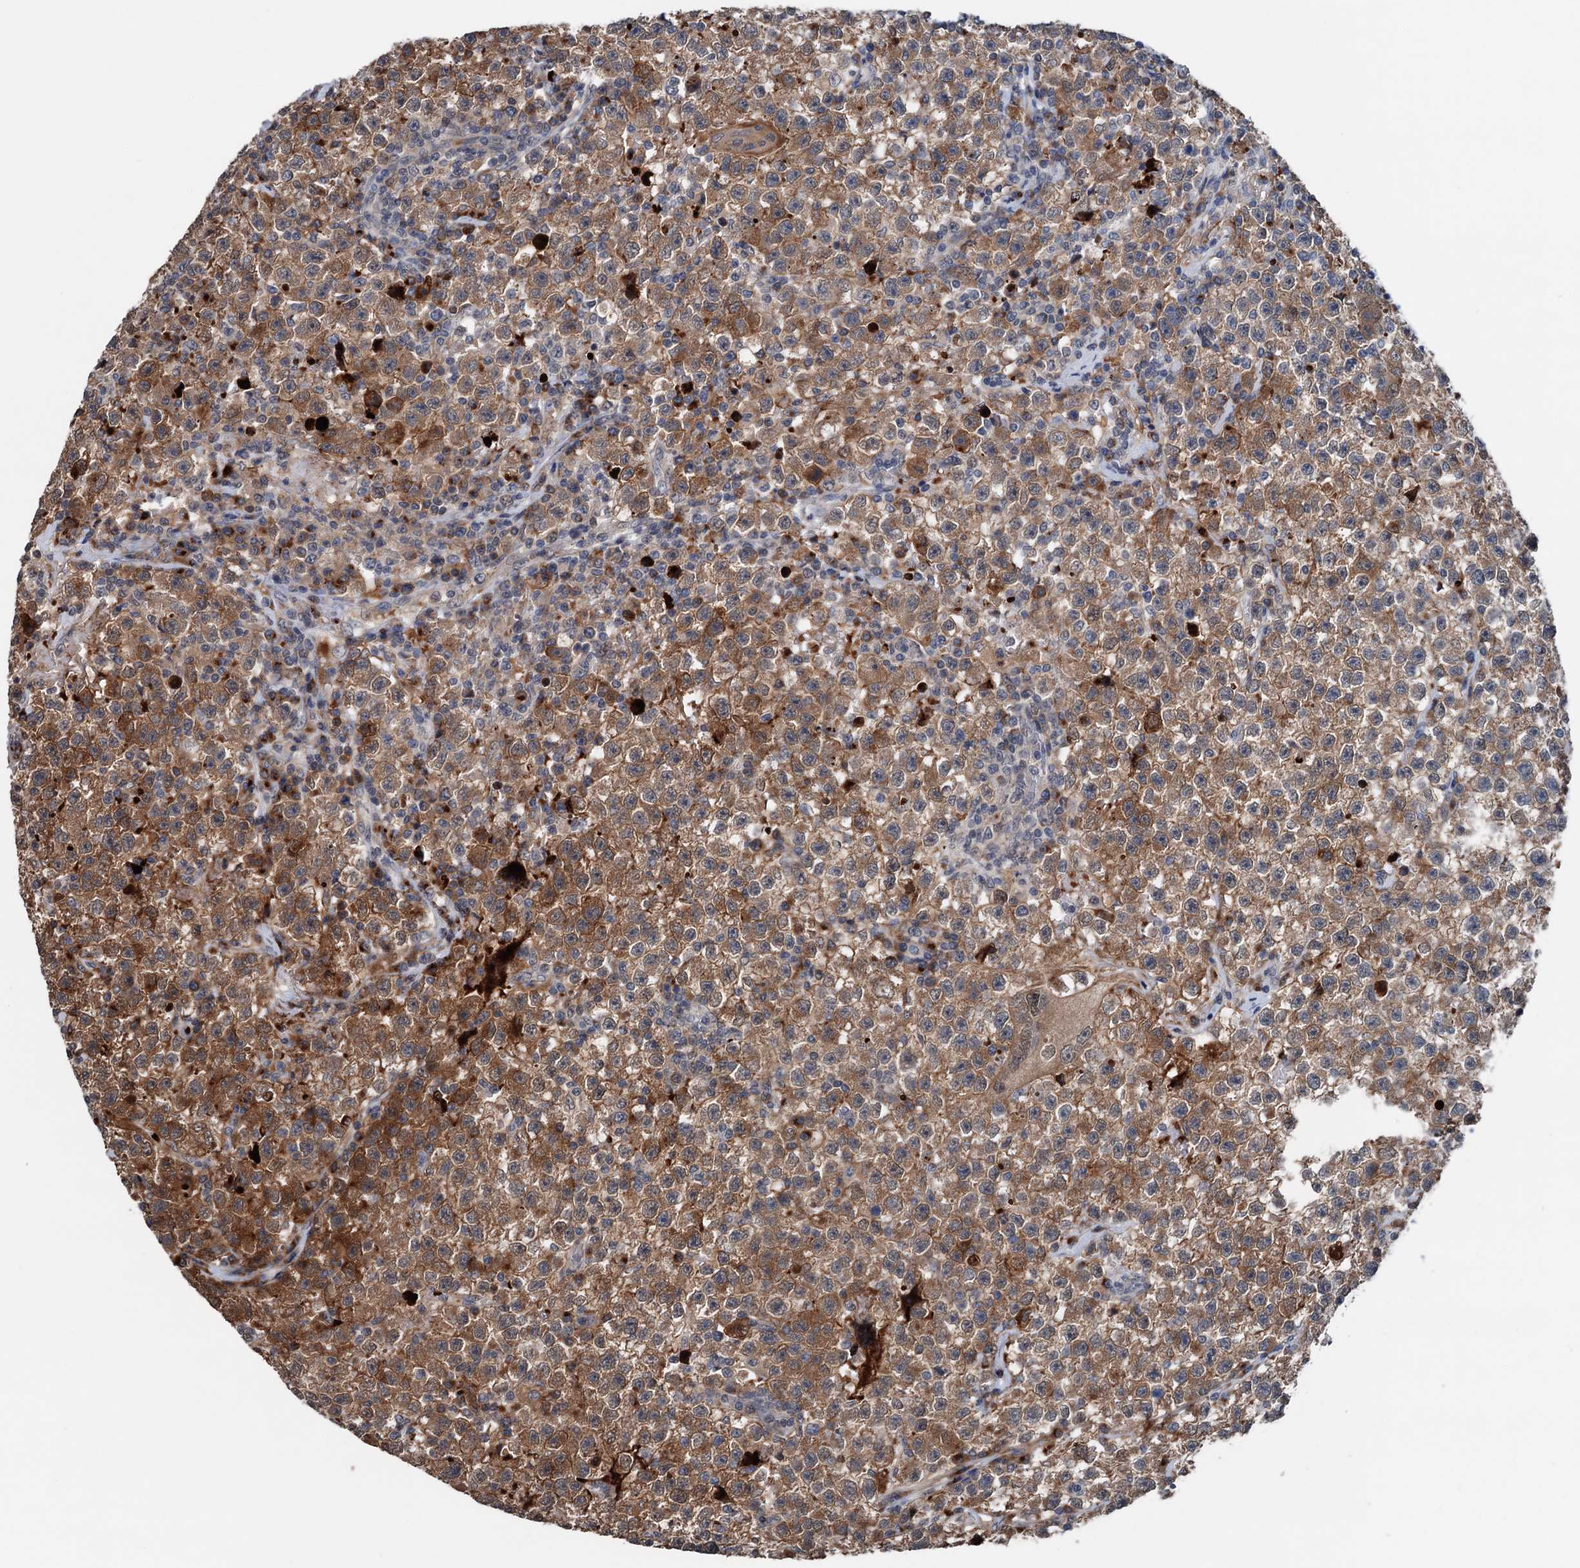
{"staining": {"intensity": "moderate", "quantity": ">75%", "location": "cytoplasmic/membranous"}, "tissue": "testis cancer", "cell_type": "Tumor cells", "image_type": "cancer", "snomed": [{"axis": "morphology", "description": "Seminoma, NOS"}, {"axis": "topography", "description": "Testis"}], "caption": "Protein expression by immunohistochemistry (IHC) demonstrates moderate cytoplasmic/membranous expression in approximately >75% of tumor cells in testis seminoma.", "gene": "SHLD1", "patient": {"sex": "male", "age": 22}}